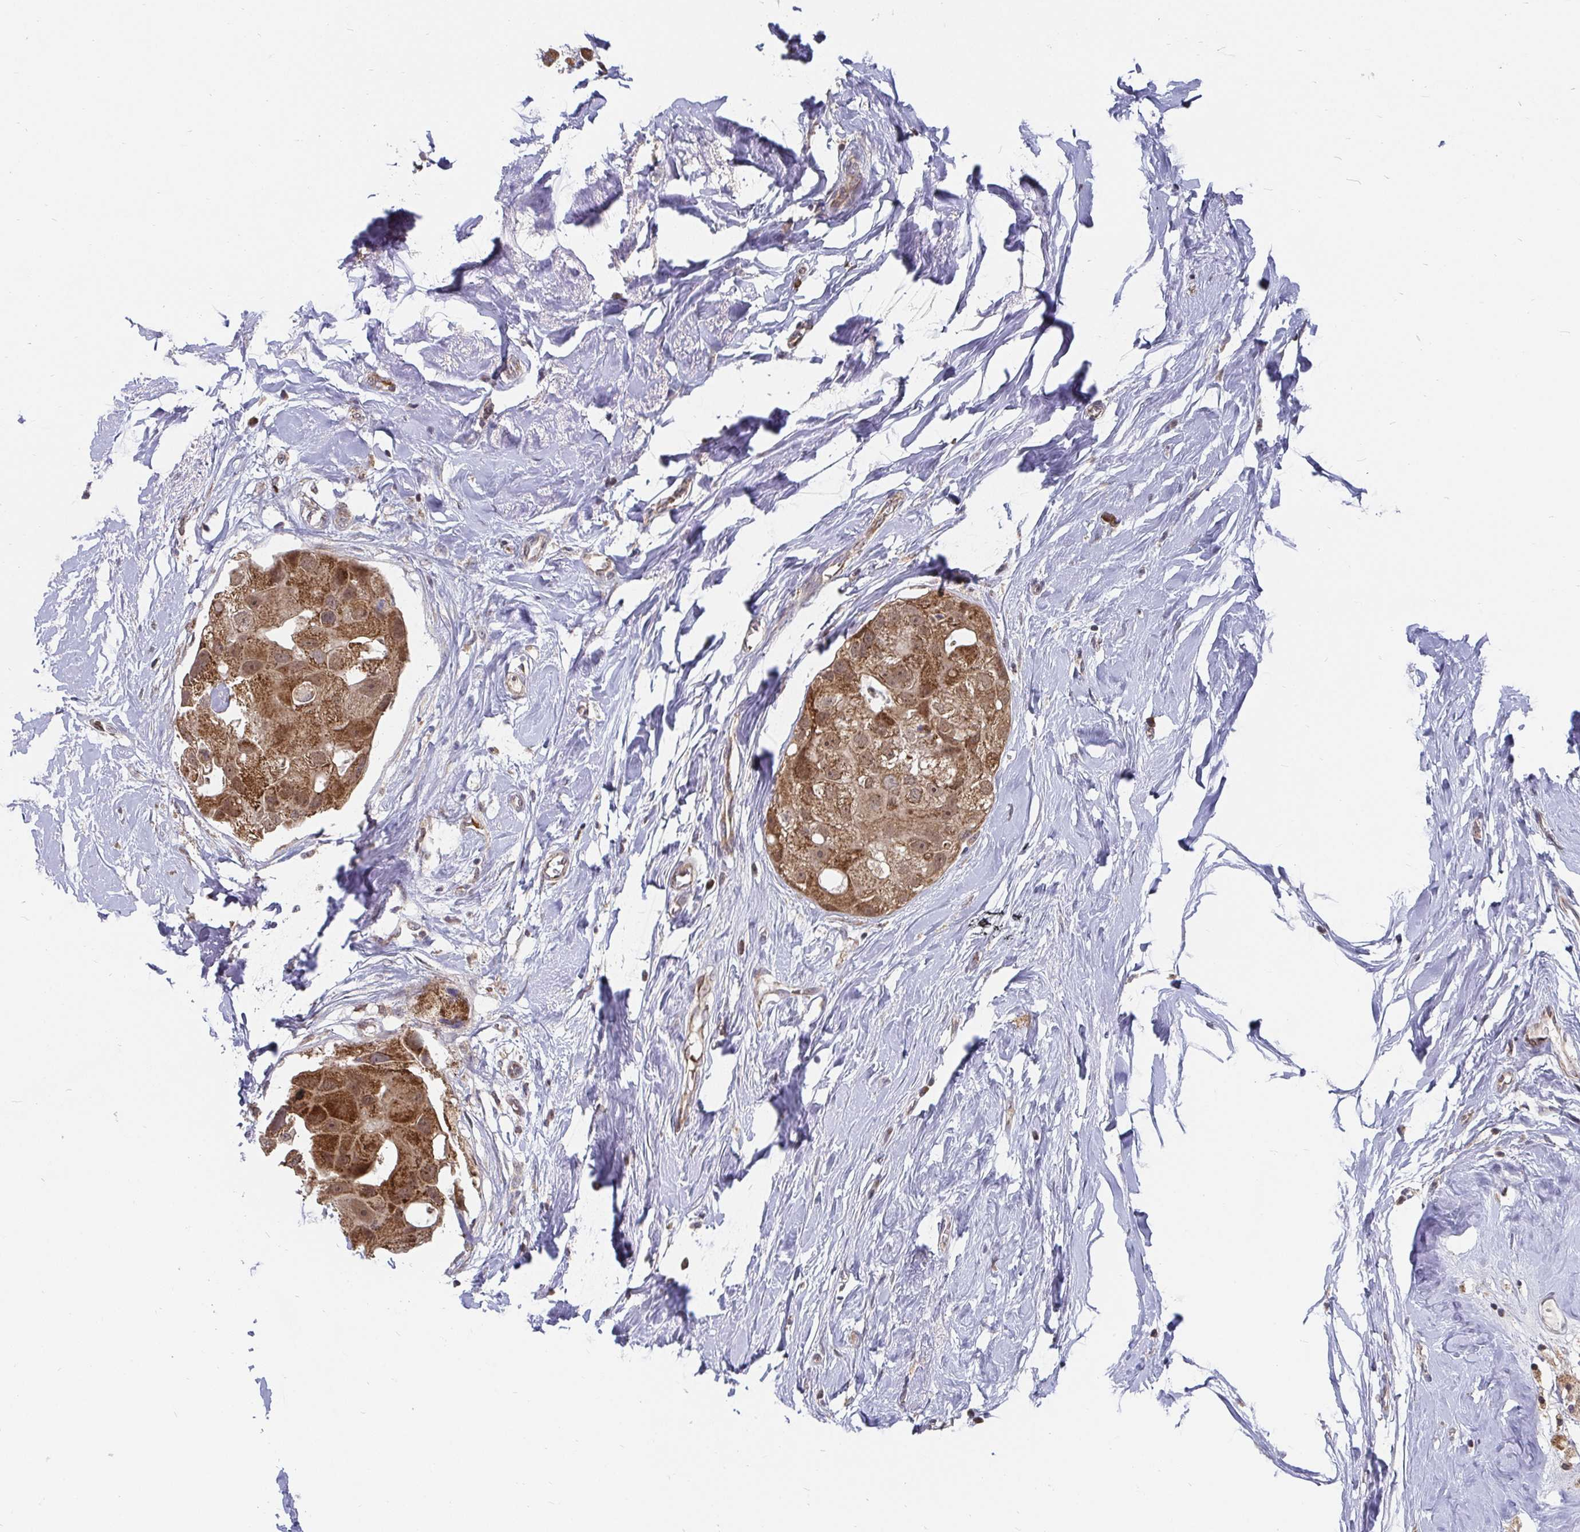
{"staining": {"intensity": "moderate", "quantity": ">75%", "location": "cytoplasmic/membranous"}, "tissue": "breast cancer", "cell_type": "Tumor cells", "image_type": "cancer", "snomed": [{"axis": "morphology", "description": "Duct carcinoma"}, {"axis": "topography", "description": "Breast"}], "caption": "Invasive ductal carcinoma (breast) tissue exhibits moderate cytoplasmic/membranous staining in about >75% of tumor cells", "gene": "PDF", "patient": {"sex": "female", "age": 43}}